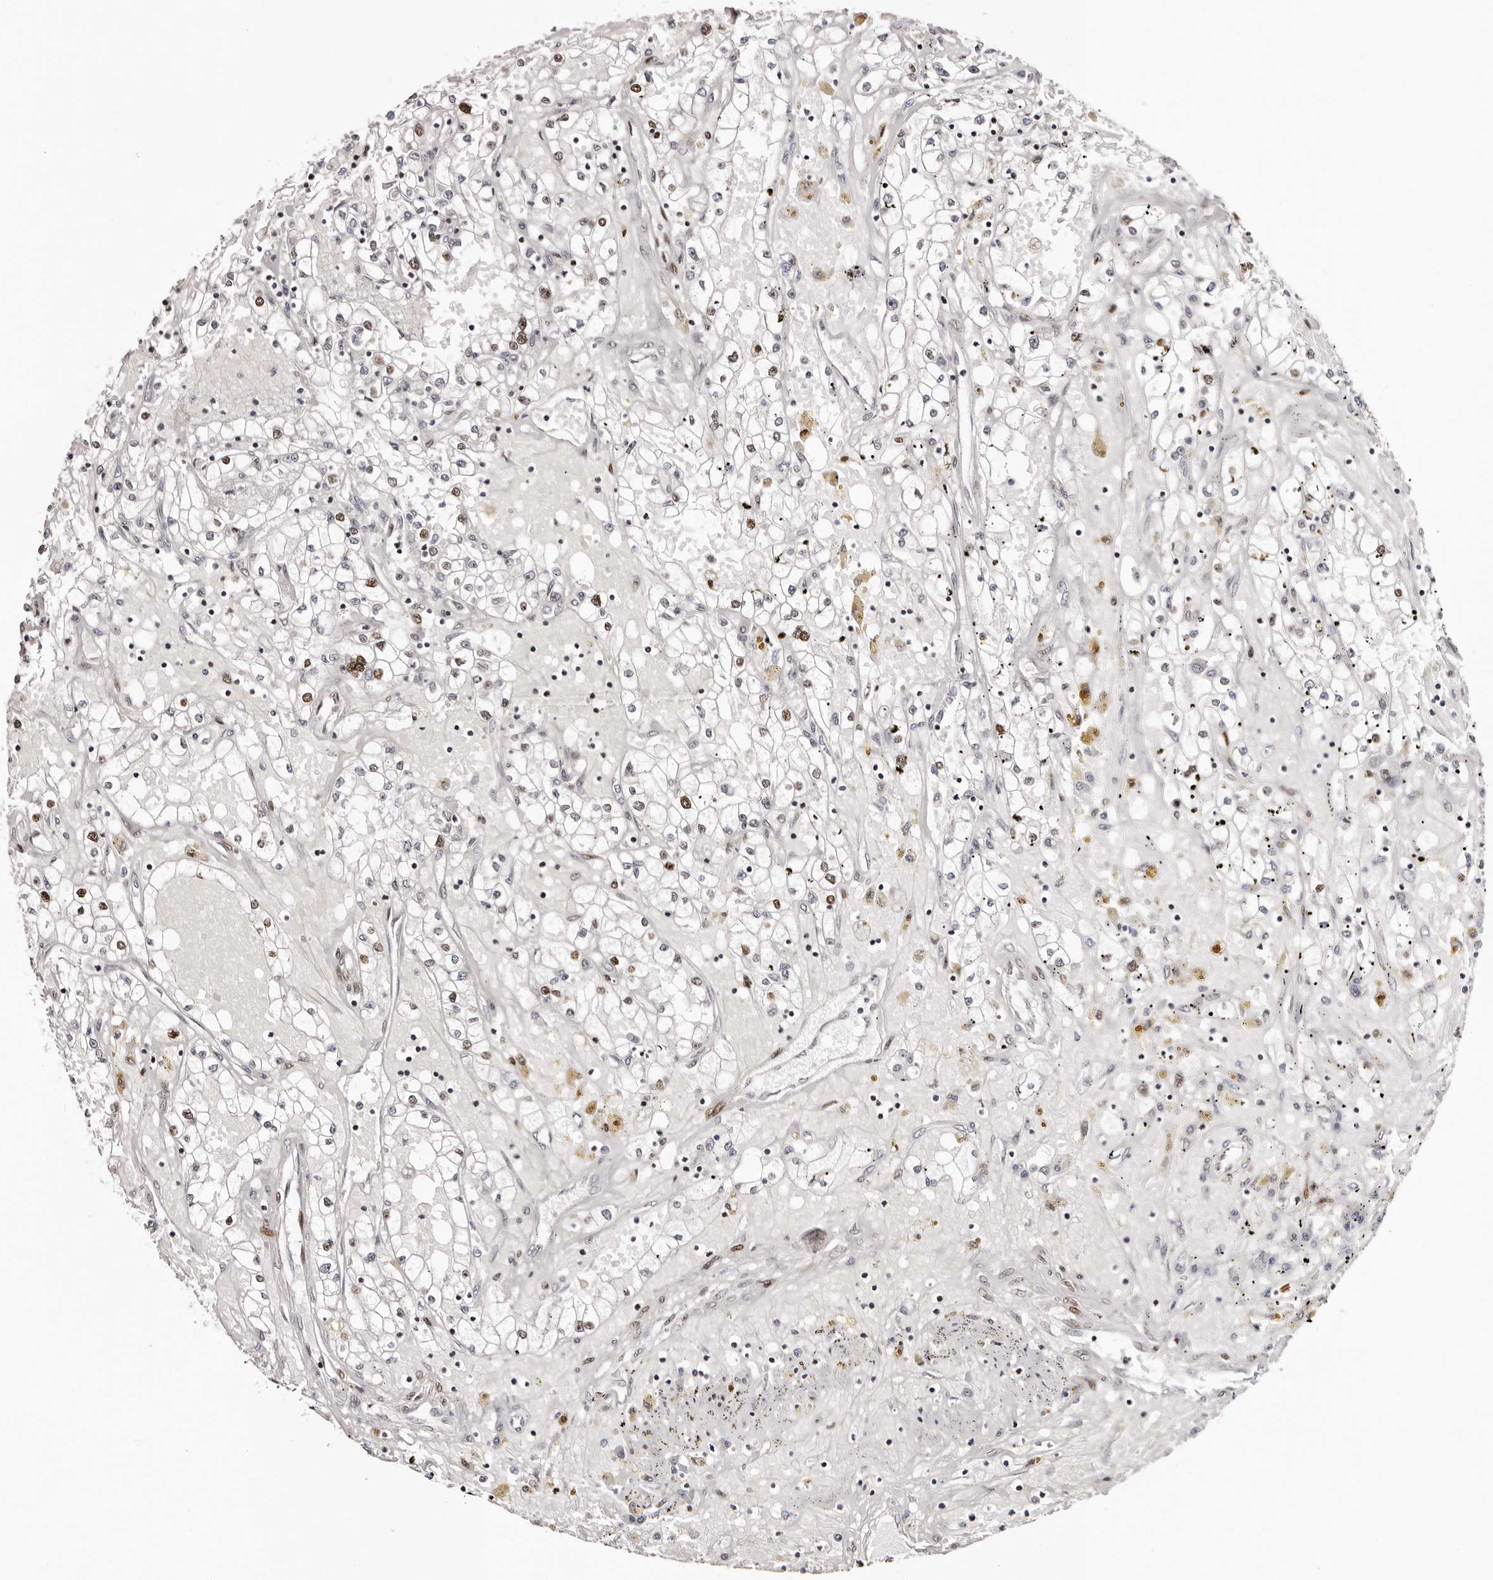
{"staining": {"intensity": "weak", "quantity": ">75%", "location": "nuclear"}, "tissue": "renal cancer", "cell_type": "Tumor cells", "image_type": "cancer", "snomed": [{"axis": "morphology", "description": "Adenocarcinoma, NOS"}, {"axis": "topography", "description": "Kidney"}], "caption": "Tumor cells show low levels of weak nuclear positivity in about >75% of cells in human renal cancer.", "gene": "NUP153", "patient": {"sex": "male", "age": 56}}